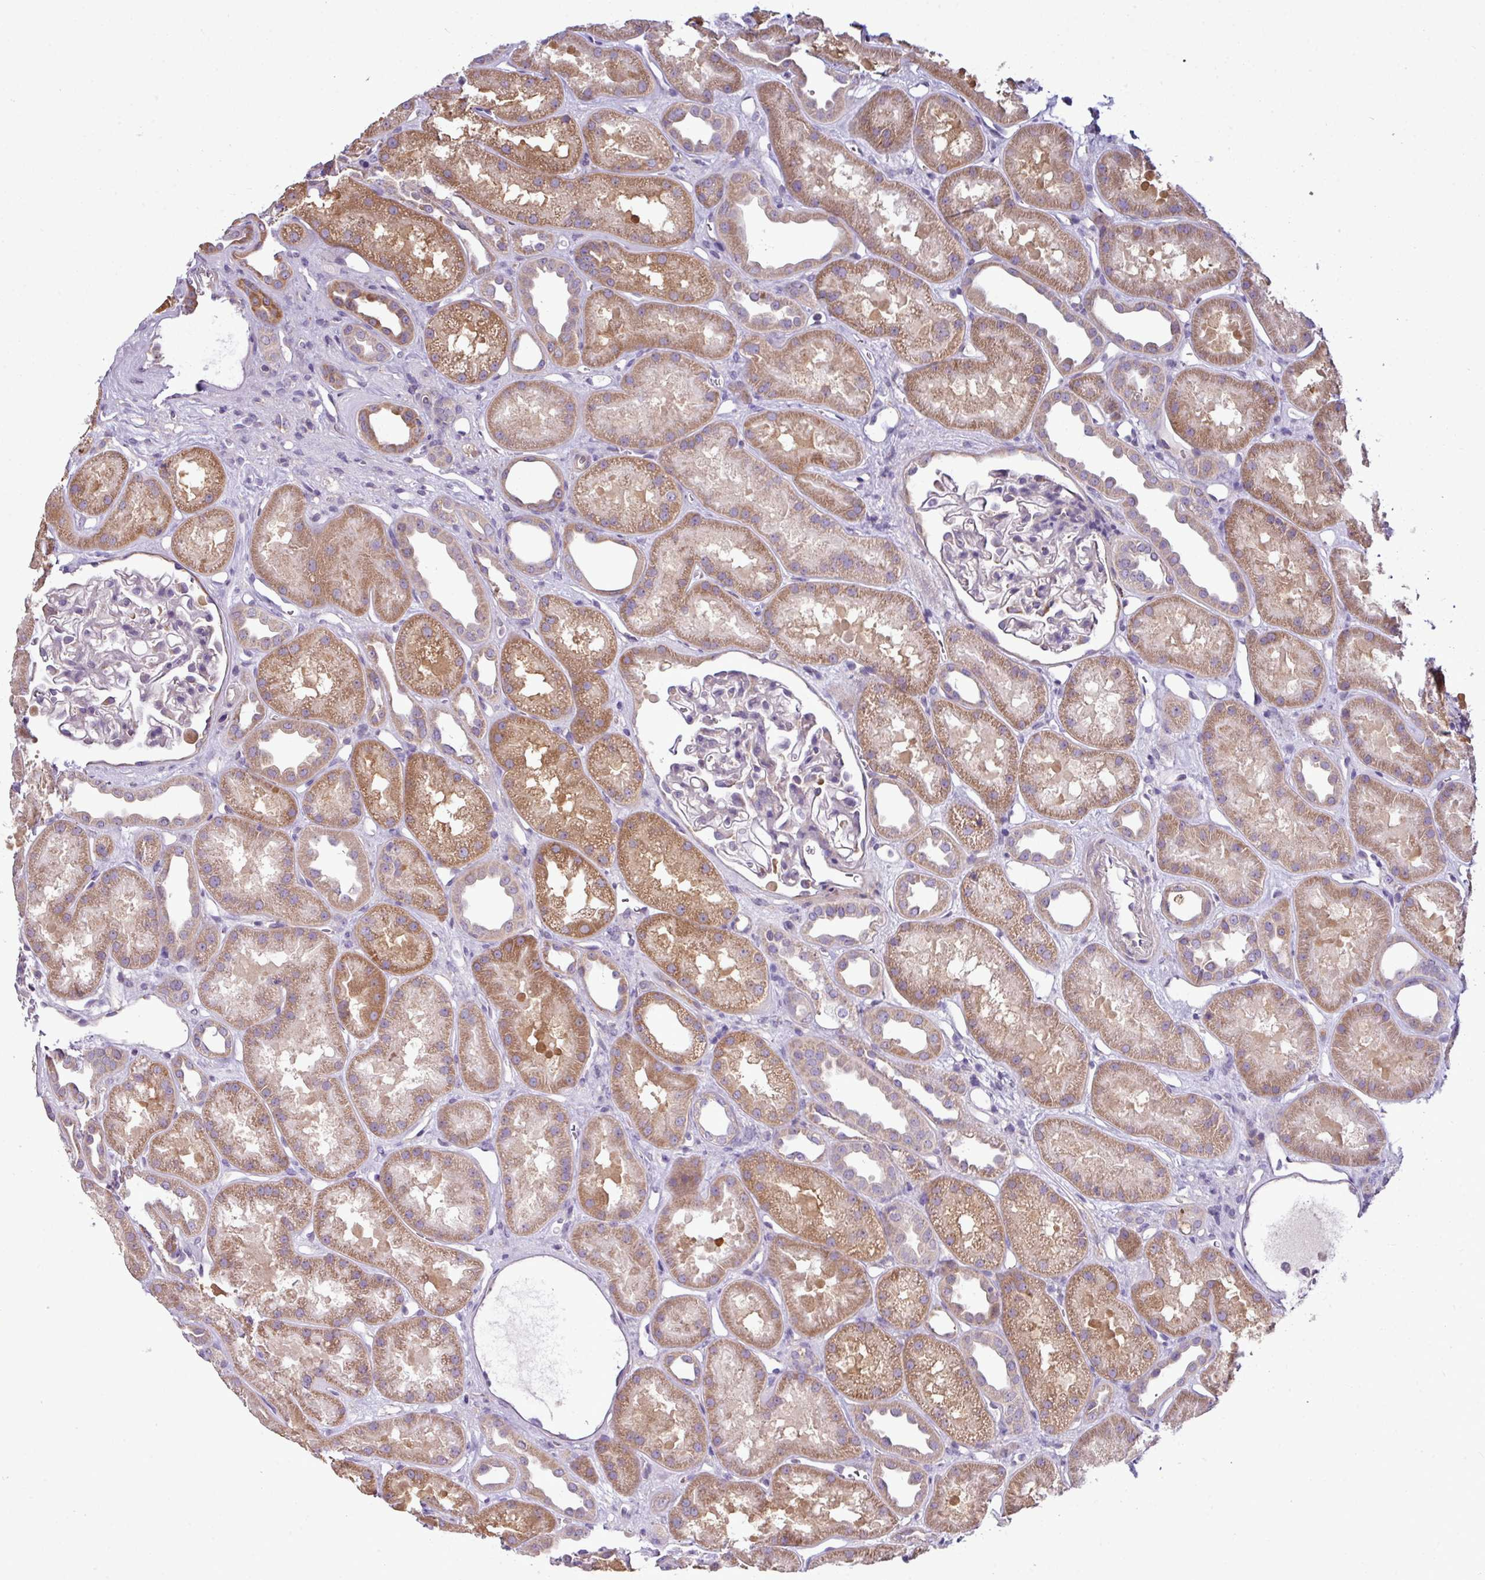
{"staining": {"intensity": "negative", "quantity": "none", "location": "none"}, "tissue": "kidney", "cell_type": "Cells in glomeruli", "image_type": "normal", "snomed": [{"axis": "morphology", "description": "Normal tissue, NOS"}, {"axis": "topography", "description": "Kidney"}], "caption": "This is an IHC micrograph of benign human kidney. There is no positivity in cells in glomeruli.", "gene": "AGAP4", "patient": {"sex": "male", "age": 61}}